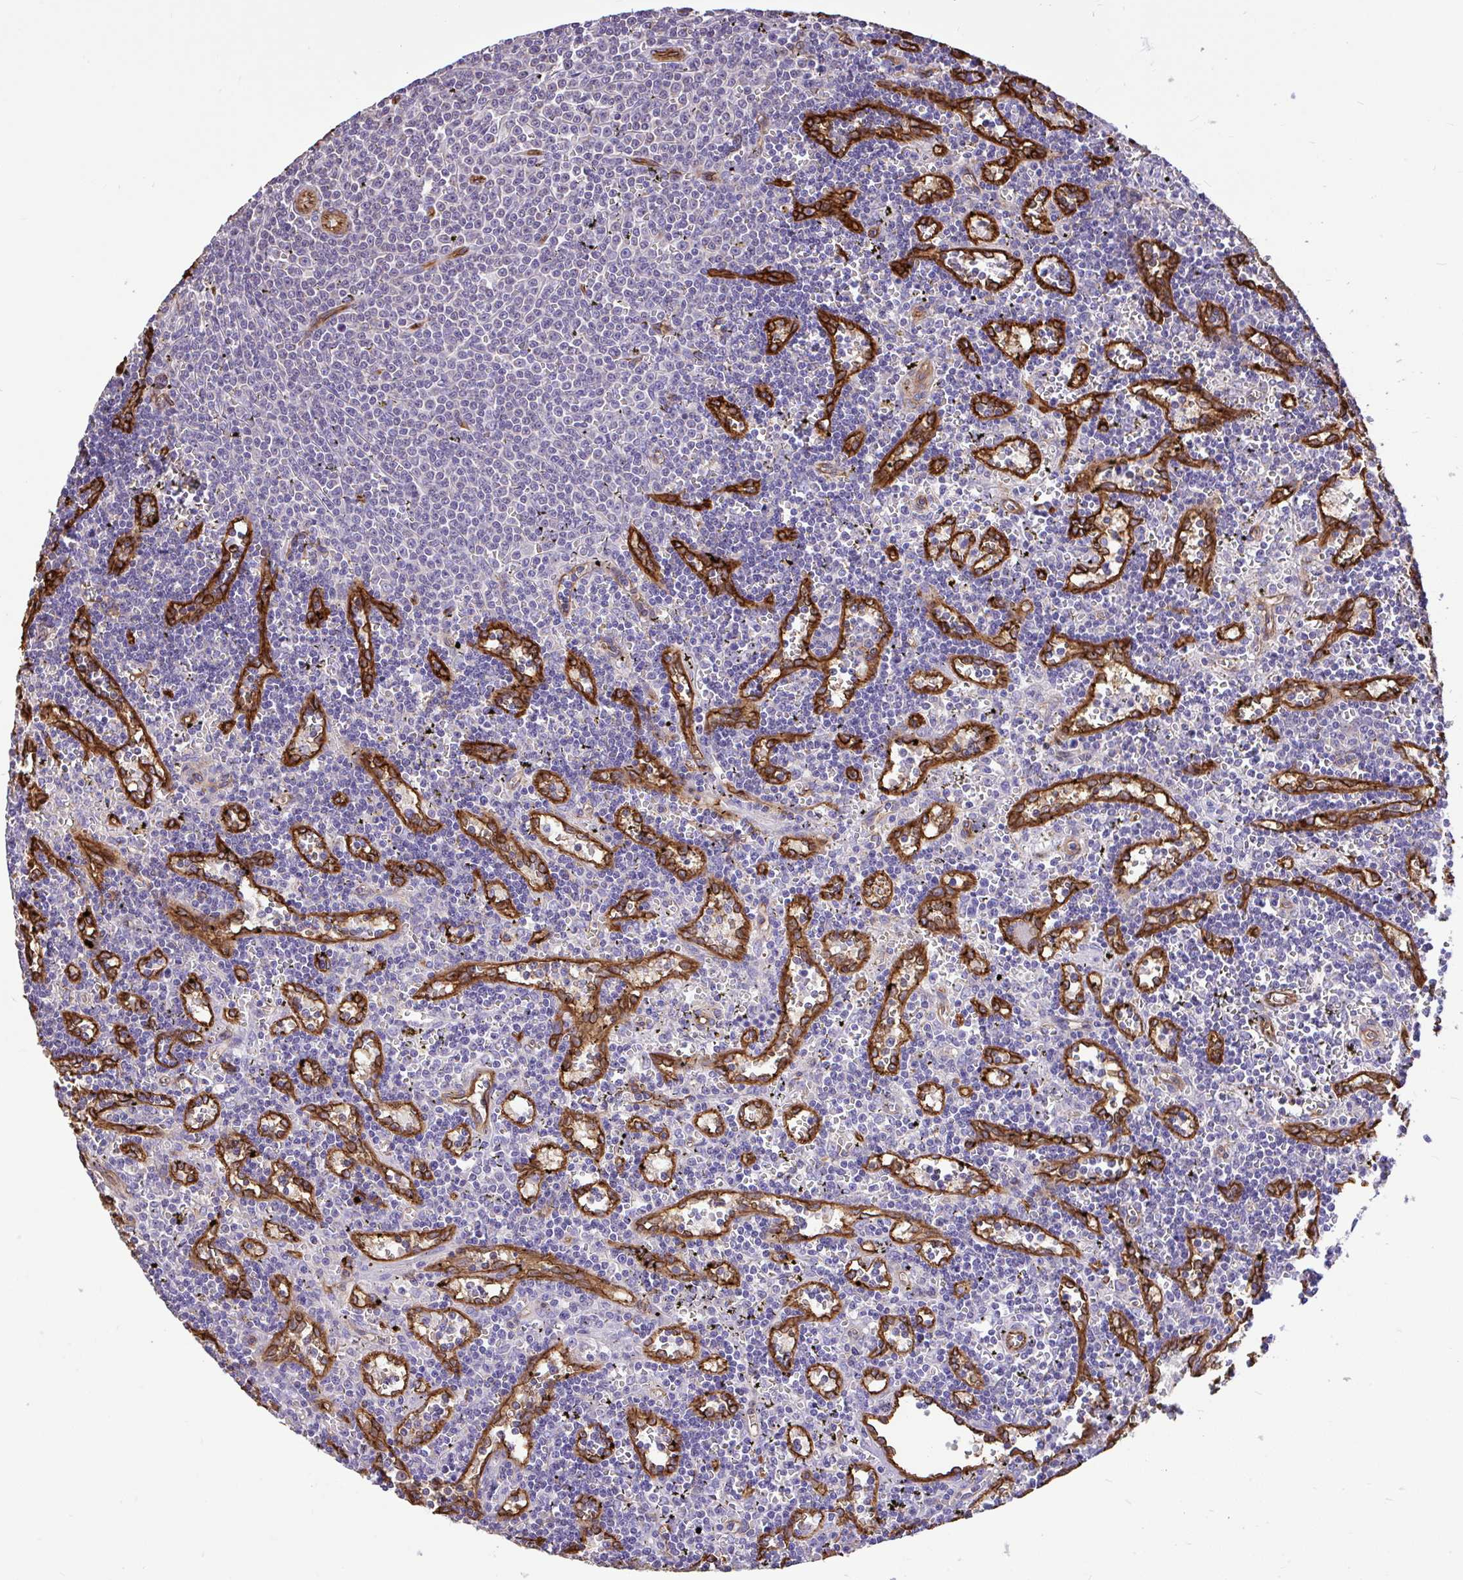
{"staining": {"intensity": "negative", "quantity": "none", "location": "none"}, "tissue": "lymphoma", "cell_type": "Tumor cells", "image_type": "cancer", "snomed": [{"axis": "morphology", "description": "Malignant lymphoma, non-Hodgkin's type, Low grade"}, {"axis": "topography", "description": "Spleen"}], "caption": "A histopathology image of malignant lymphoma, non-Hodgkin's type (low-grade) stained for a protein shows no brown staining in tumor cells.", "gene": "PTPRK", "patient": {"sex": "male", "age": 60}}